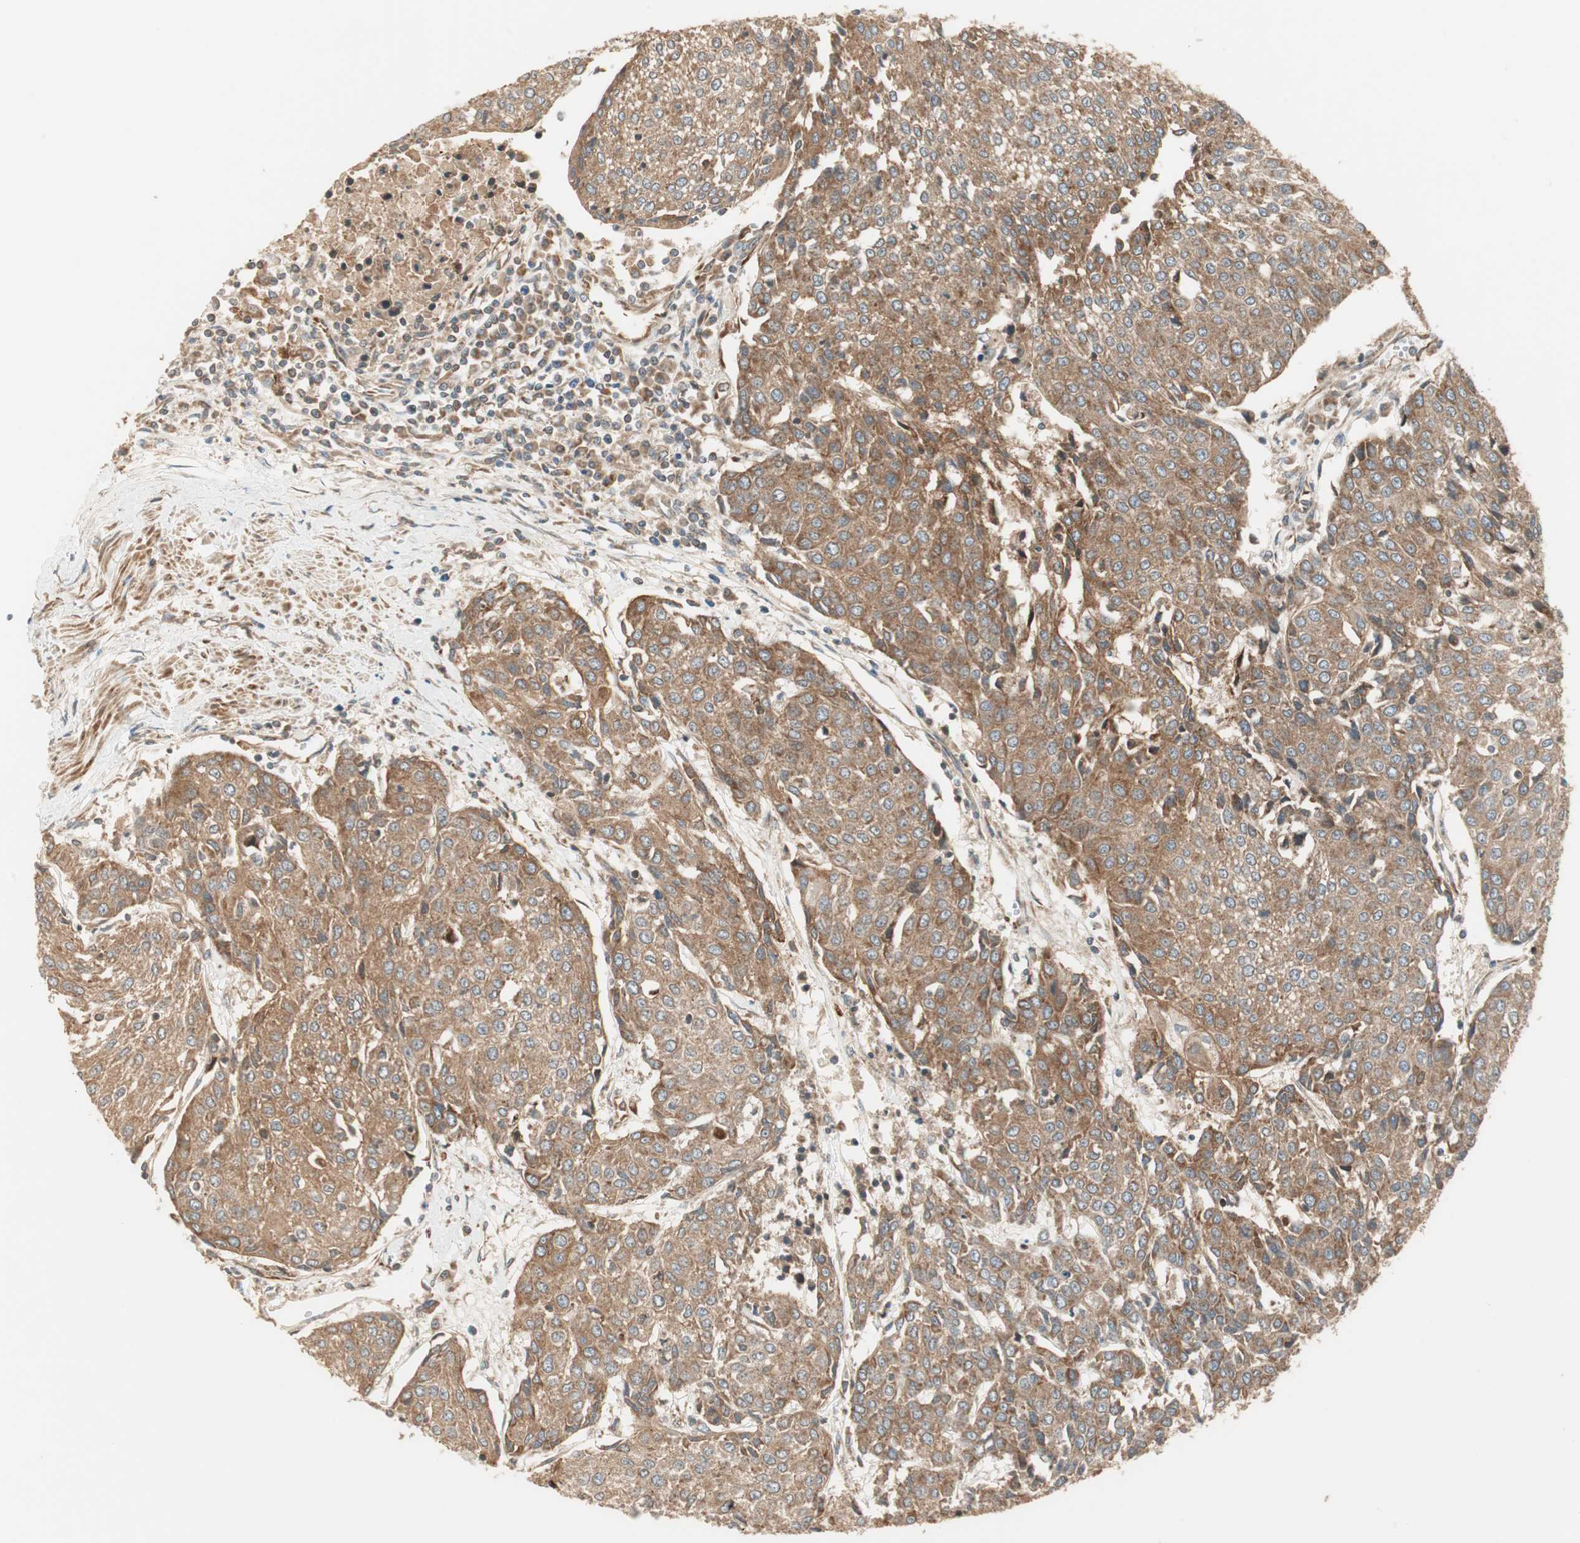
{"staining": {"intensity": "moderate", "quantity": ">75%", "location": "cytoplasmic/membranous"}, "tissue": "urothelial cancer", "cell_type": "Tumor cells", "image_type": "cancer", "snomed": [{"axis": "morphology", "description": "Urothelial carcinoma, High grade"}, {"axis": "topography", "description": "Urinary bladder"}], "caption": "There is medium levels of moderate cytoplasmic/membranous expression in tumor cells of urothelial carcinoma (high-grade), as demonstrated by immunohistochemical staining (brown color).", "gene": "CTTNBP2NL", "patient": {"sex": "female", "age": 85}}